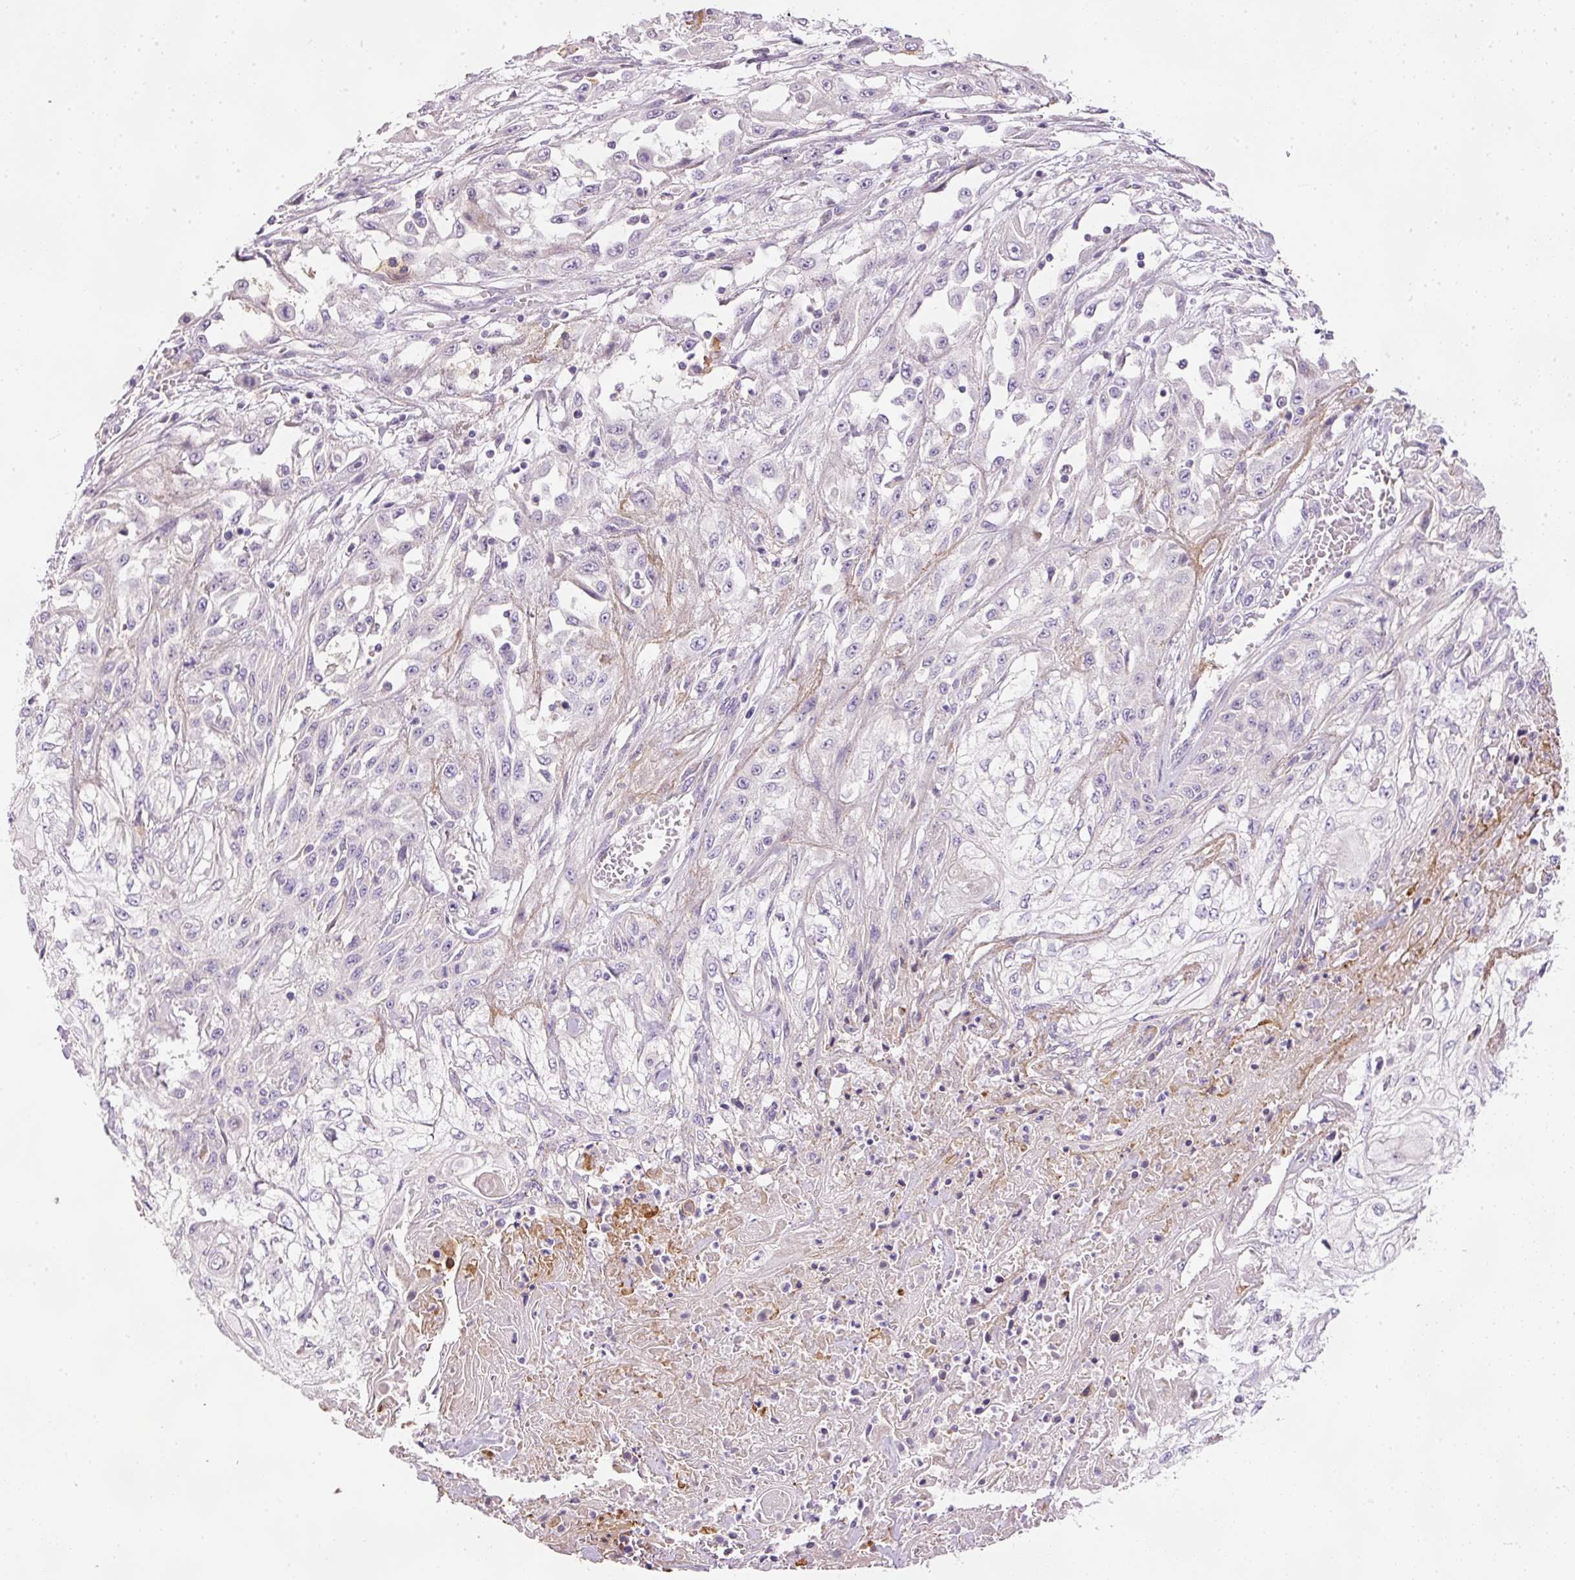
{"staining": {"intensity": "negative", "quantity": "none", "location": "none"}, "tissue": "skin cancer", "cell_type": "Tumor cells", "image_type": "cancer", "snomed": [{"axis": "morphology", "description": "Squamous cell carcinoma, NOS"}, {"axis": "morphology", "description": "Squamous cell carcinoma, metastatic, NOS"}, {"axis": "topography", "description": "Skin"}, {"axis": "topography", "description": "Lymph node"}], "caption": "High power microscopy histopathology image of an immunohistochemistry micrograph of metastatic squamous cell carcinoma (skin), revealing no significant expression in tumor cells.", "gene": "KPNA5", "patient": {"sex": "male", "age": 75}}